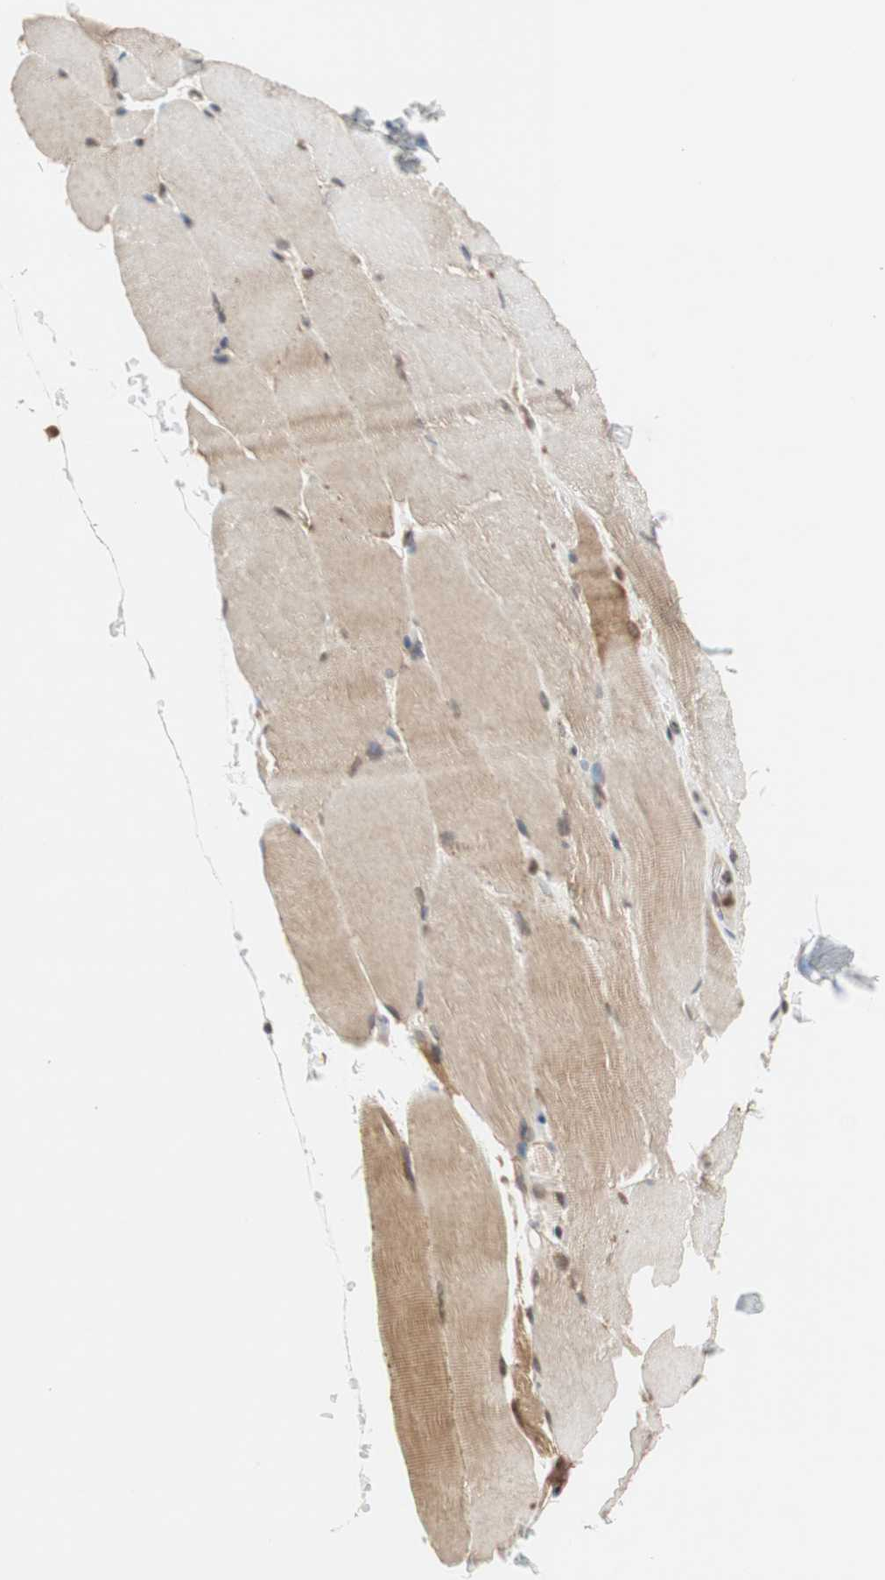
{"staining": {"intensity": "weak", "quantity": ">75%", "location": "cytoplasmic/membranous"}, "tissue": "skeletal muscle", "cell_type": "Myocytes", "image_type": "normal", "snomed": [{"axis": "morphology", "description": "Normal tissue, NOS"}, {"axis": "topography", "description": "Skeletal muscle"}, {"axis": "topography", "description": "Parathyroid gland"}], "caption": "Protein expression analysis of unremarkable human skeletal muscle reveals weak cytoplasmic/membranous staining in approximately >75% of myocytes.", "gene": "AUP1", "patient": {"sex": "female", "age": 37}}